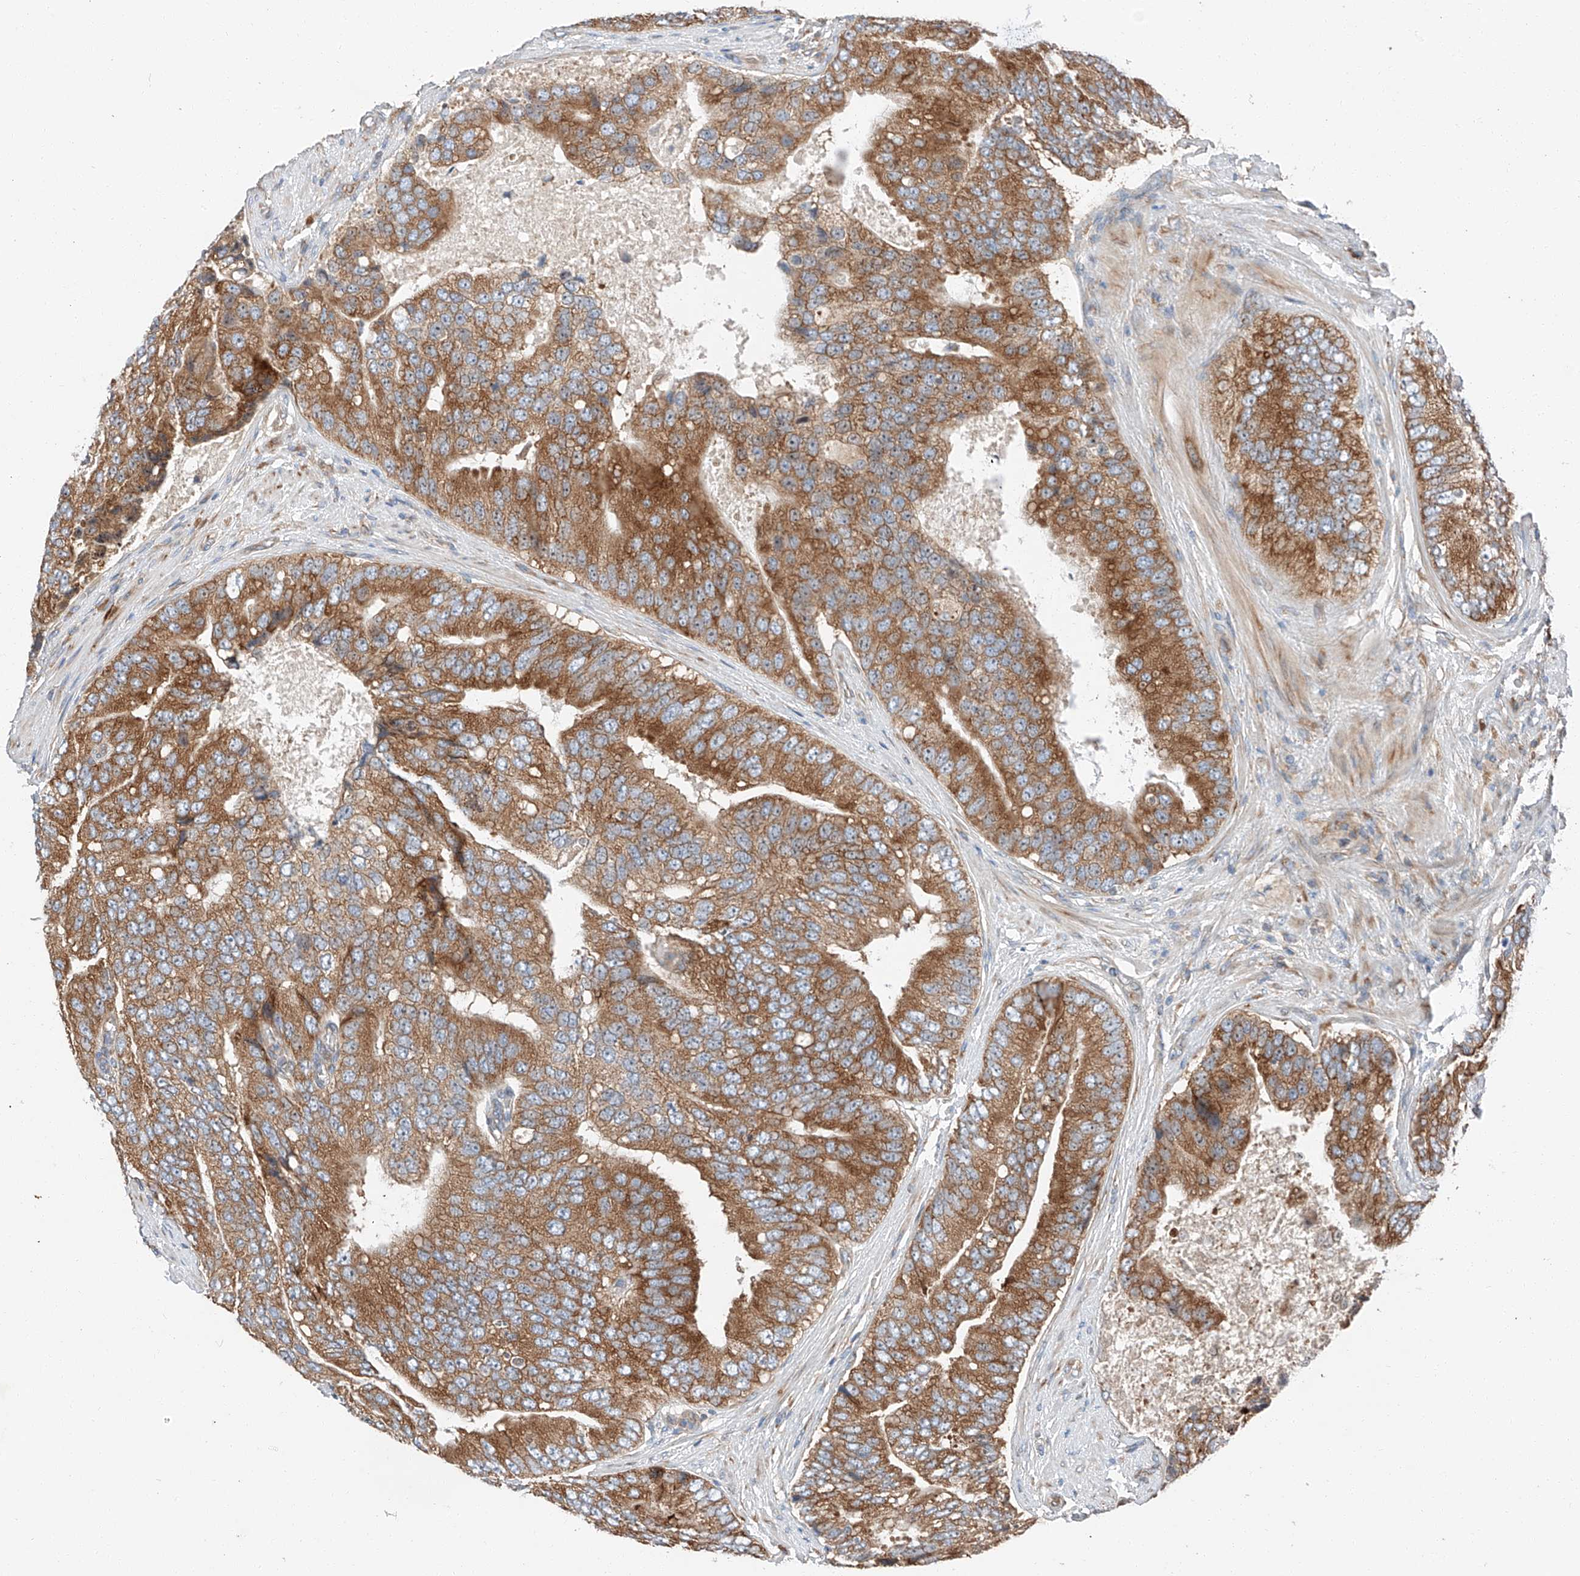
{"staining": {"intensity": "strong", "quantity": ">75%", "location": "cytoplasmic/membranous"}, "tissue": "prostate cancer", "cell_type": "Tumor cells", "image_type": "cancer", "snomed": [{"axis": "morphology", "description": "Adenocarcinoma, High grade"}, {"axis": "topography", "description": "Prostate"}], "caption": "Immunohistochemical staining of human prostate cancer demonstrates high levels of strong cytoplasmic/membranous protein positivity in approximately >75% of tumor cells.", "gene": "ZC3H15", "patient": {"sex": "male", "age": 70}}